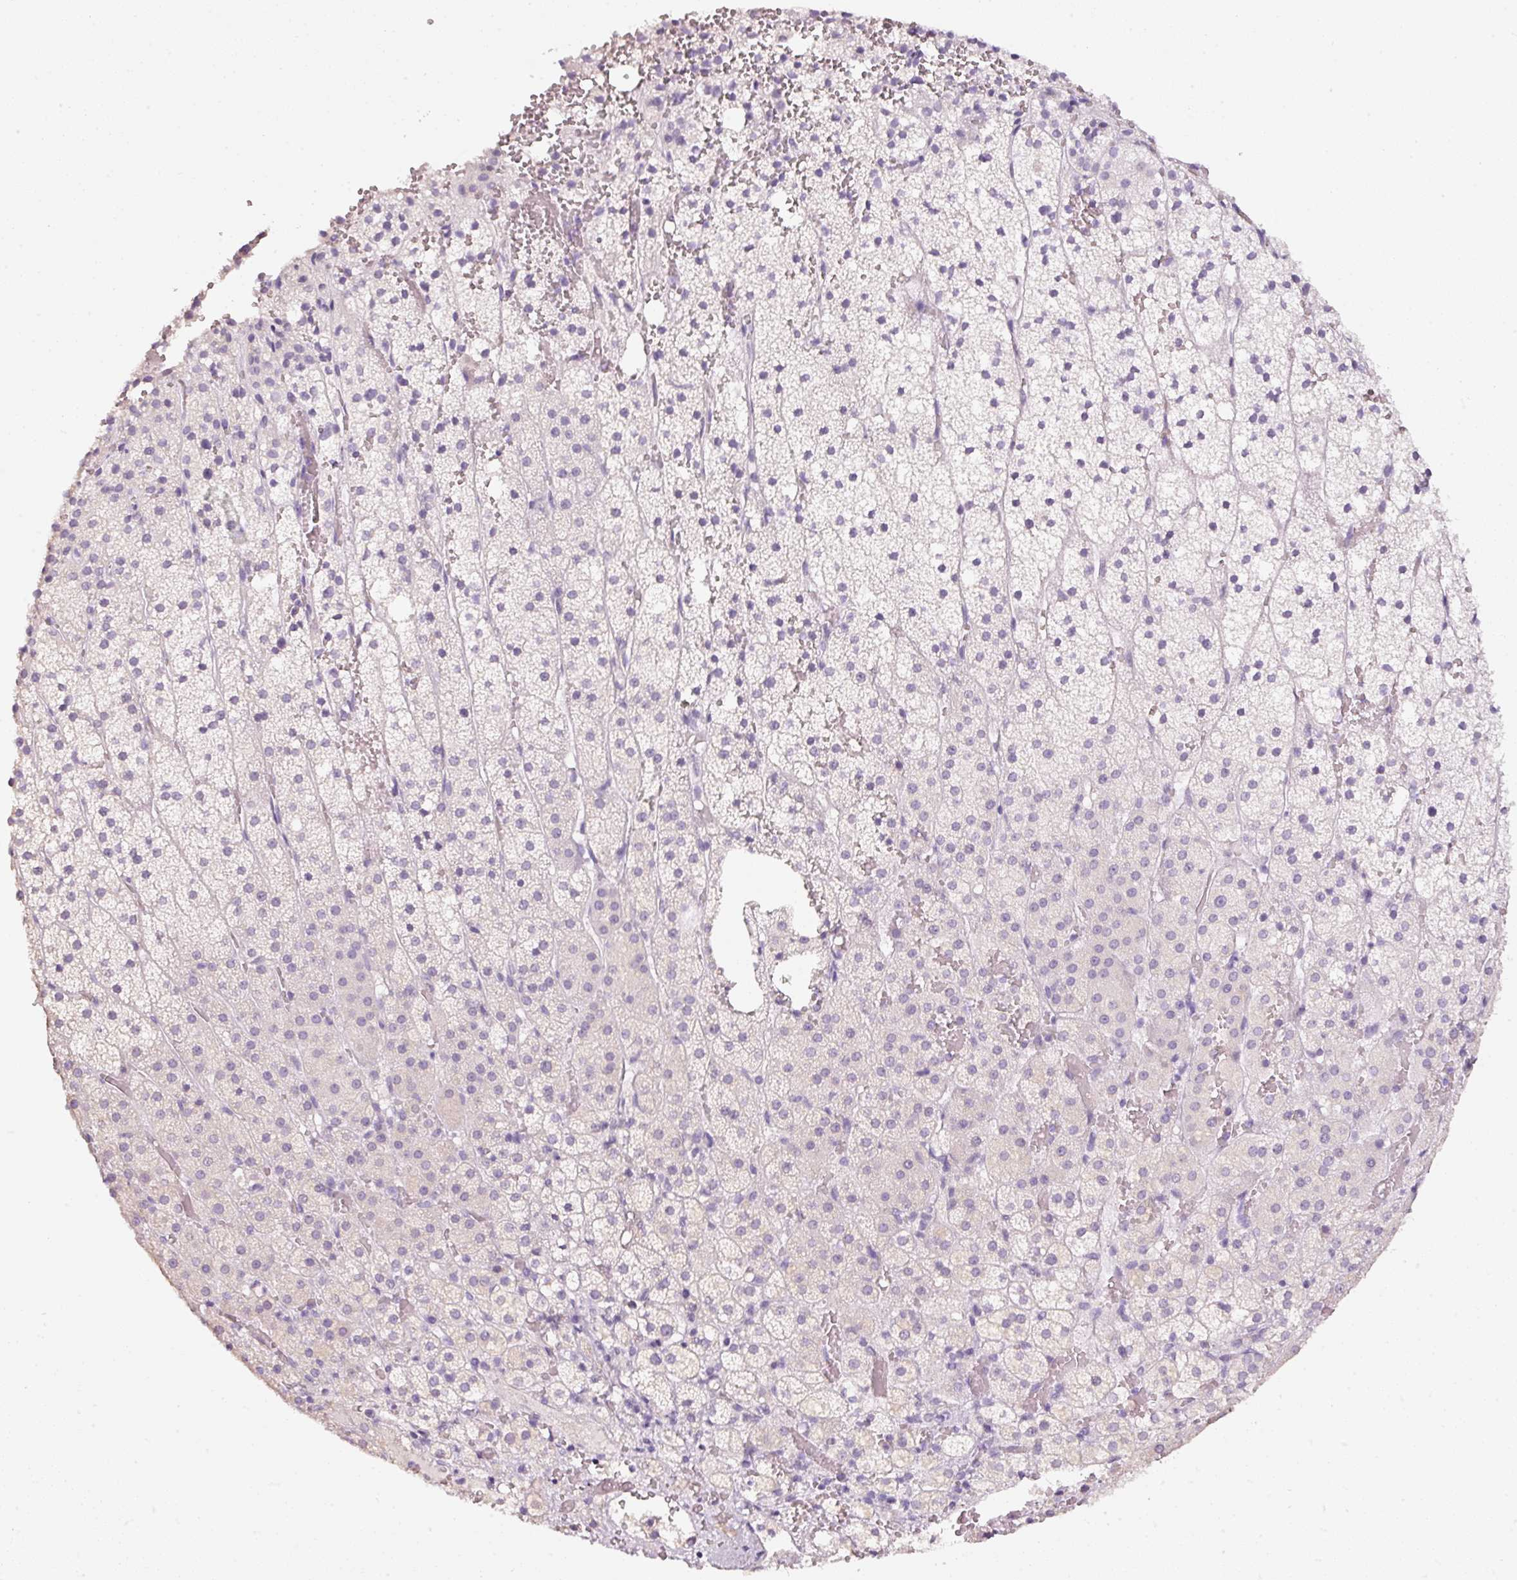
{"staining": {"intensity": "weak", "quantity": "25%-75%", "location": "cytoplasmic/membranous"}, "tissue": "adrenal gland", "cell_type": "Glandular cells", "image_type": "normal", "snomed": [{"axis": "morphology", "description": "Normal tissue, NOS"}, {"axis": "topography", "description": "Adrenal gland"}], "caption": "Weak cytoplasmic/membranous positivity is seen in about 25%-75% of glandular cells in benign adrenal gland. (Brightfield microscopy of DAB IHC at high magnification).", "gene": "PDXDC1", "patient": {"sex": "male", "age": 53}}